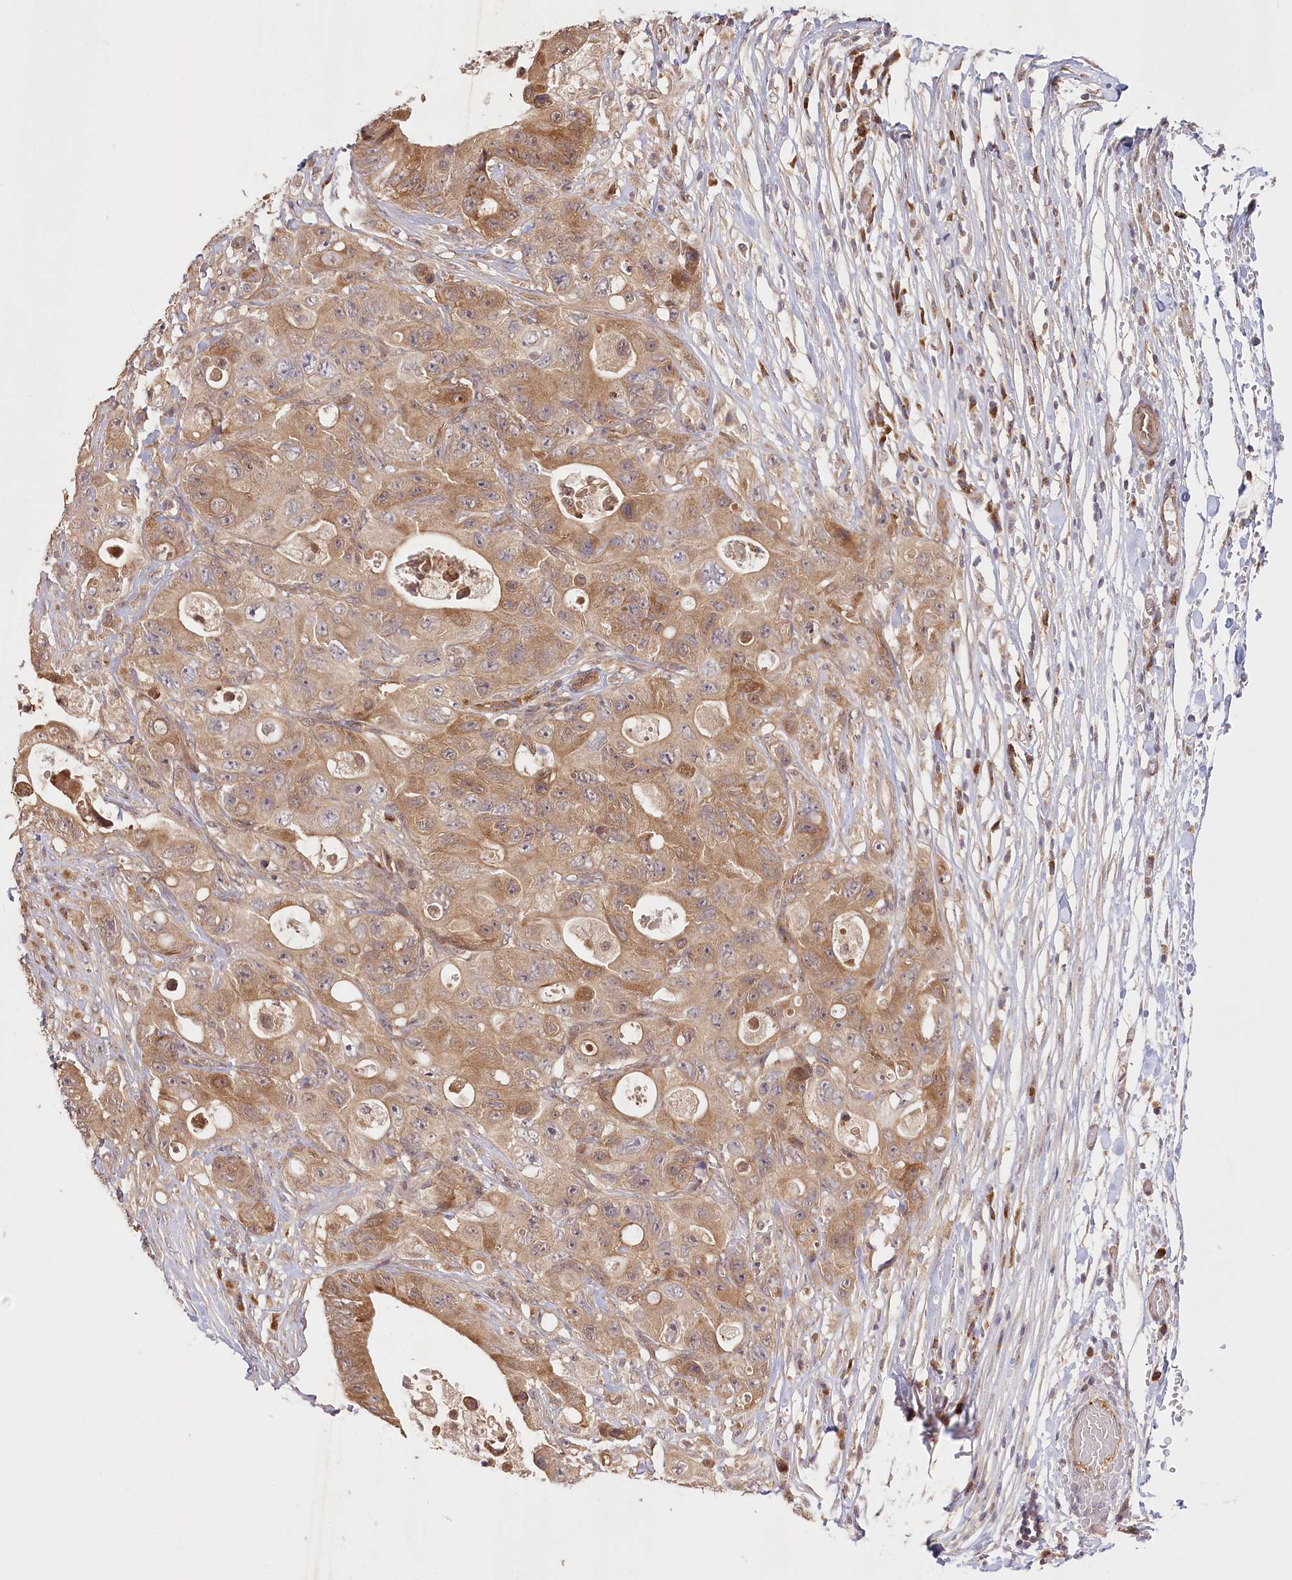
{"staining": {"intensity": "moderate", "quantity": ">75%", "location": "cytoplasmic/membranous"}, "tissue": "colorectal cancer", "cell_type": "Tumor cells", "image_type": "cancer", "snomed": [{"axis": "morphology", "description": "Adenocarcinoma, NOS"}, {"axis": "topography", "description": "Colon"}], "caption": "DAB (3,3'-diaminobenzidine) immunohistochemical staining of human colorectal cancer (adenocarcinoma) displays moderate cytoplasmic/membranous protein staining in about >75% of tumor cells.", "gene": "CEP70", "patient": {"sex": "female", "age": 46}}